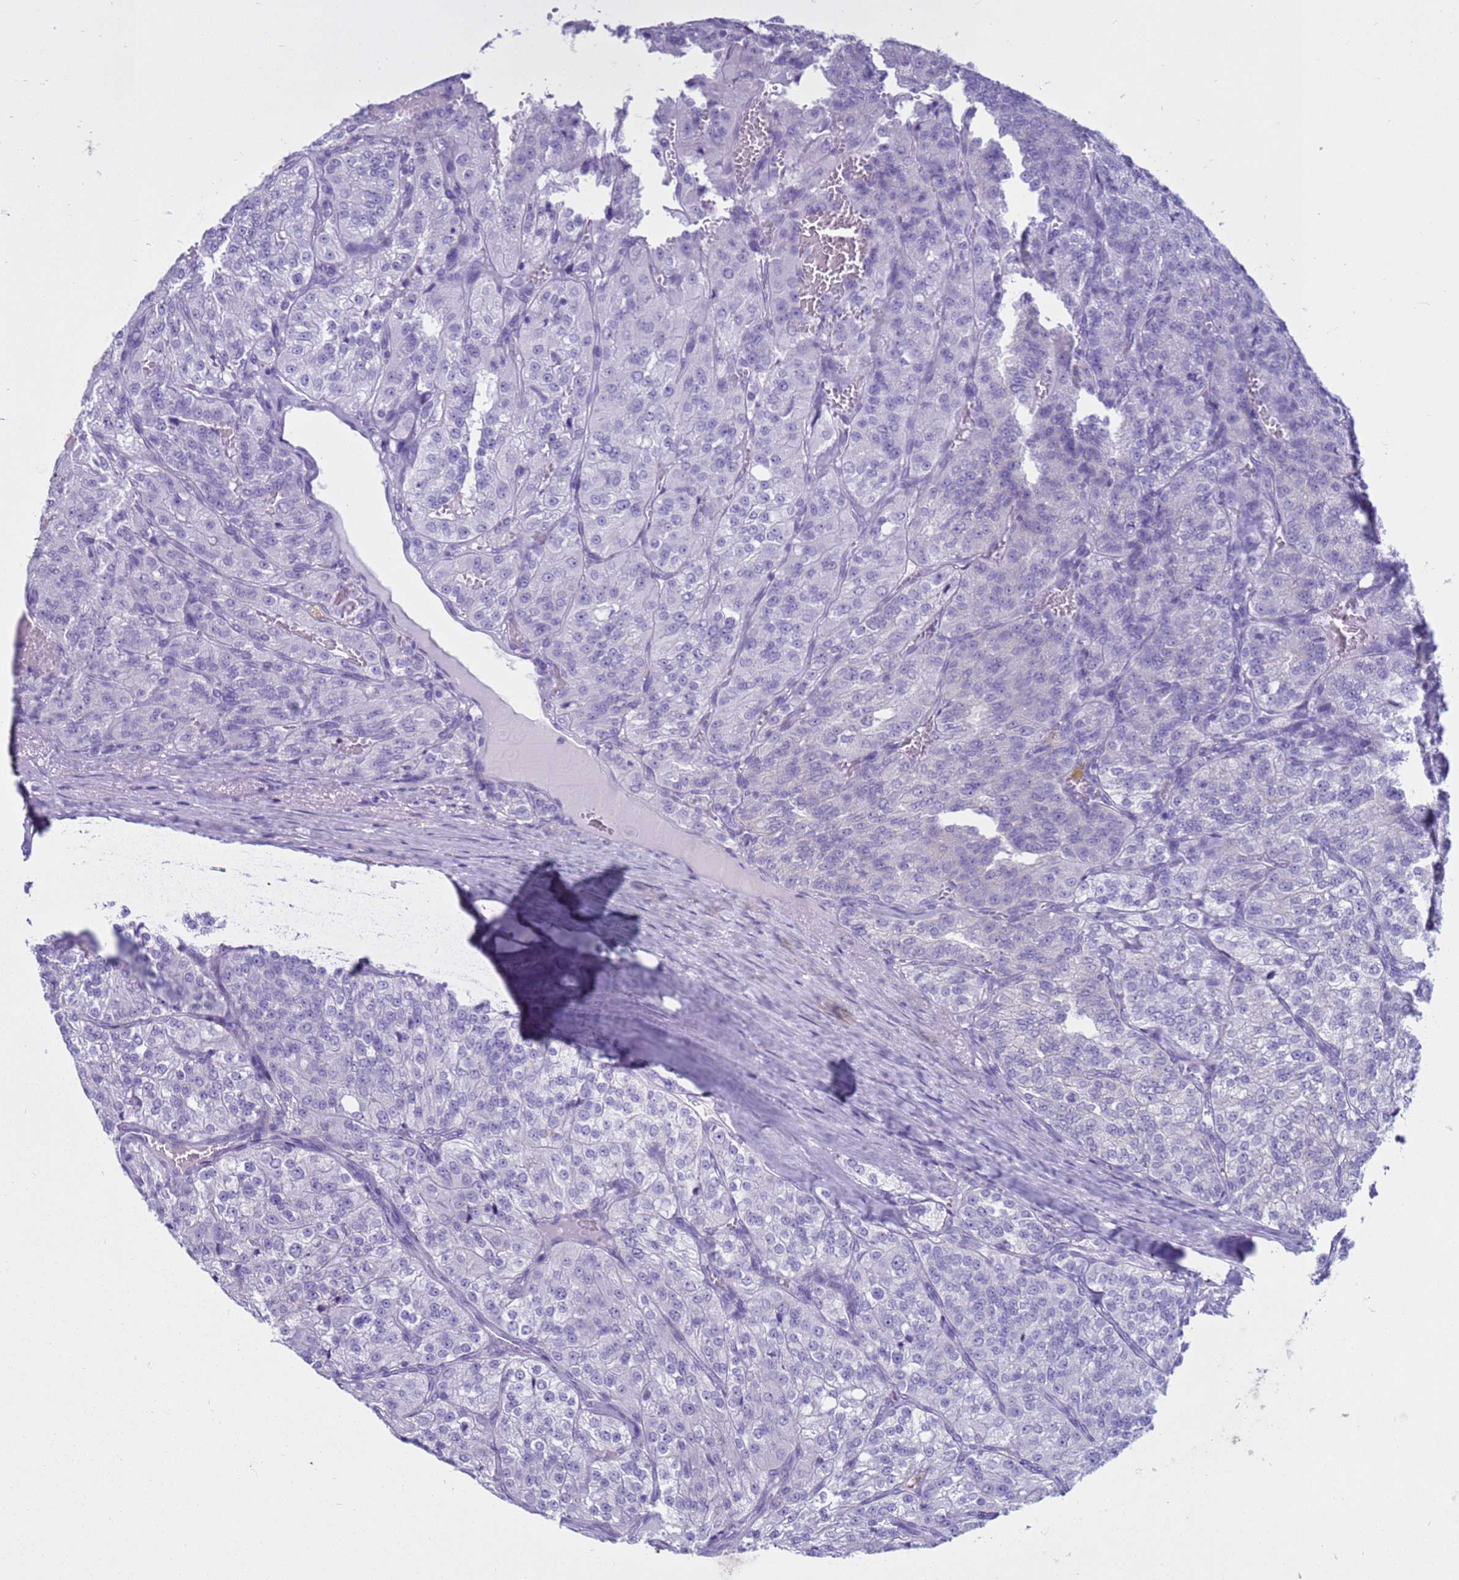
{"staining": {"intensity": "negative", "quantity": "none", "location": "none"}, "tissue": "renal cancer", "cell_type": "Tumor cells", "image_type": "cancer", "snomed": [{"axis": "morphology", "description": "Adenocarcinoma, NOS"}, {"axis": "topography", "description": "Kidney"}], "caption": "This histopathology image is of adenocarcinoma (renal) stained with immunohistochemistry to label a protein in brown with the nuclei are counter-stained blue. There is no expression in tumor cells.", "gene": "CST4", "patient": {"sex": "female", "age": 63}}